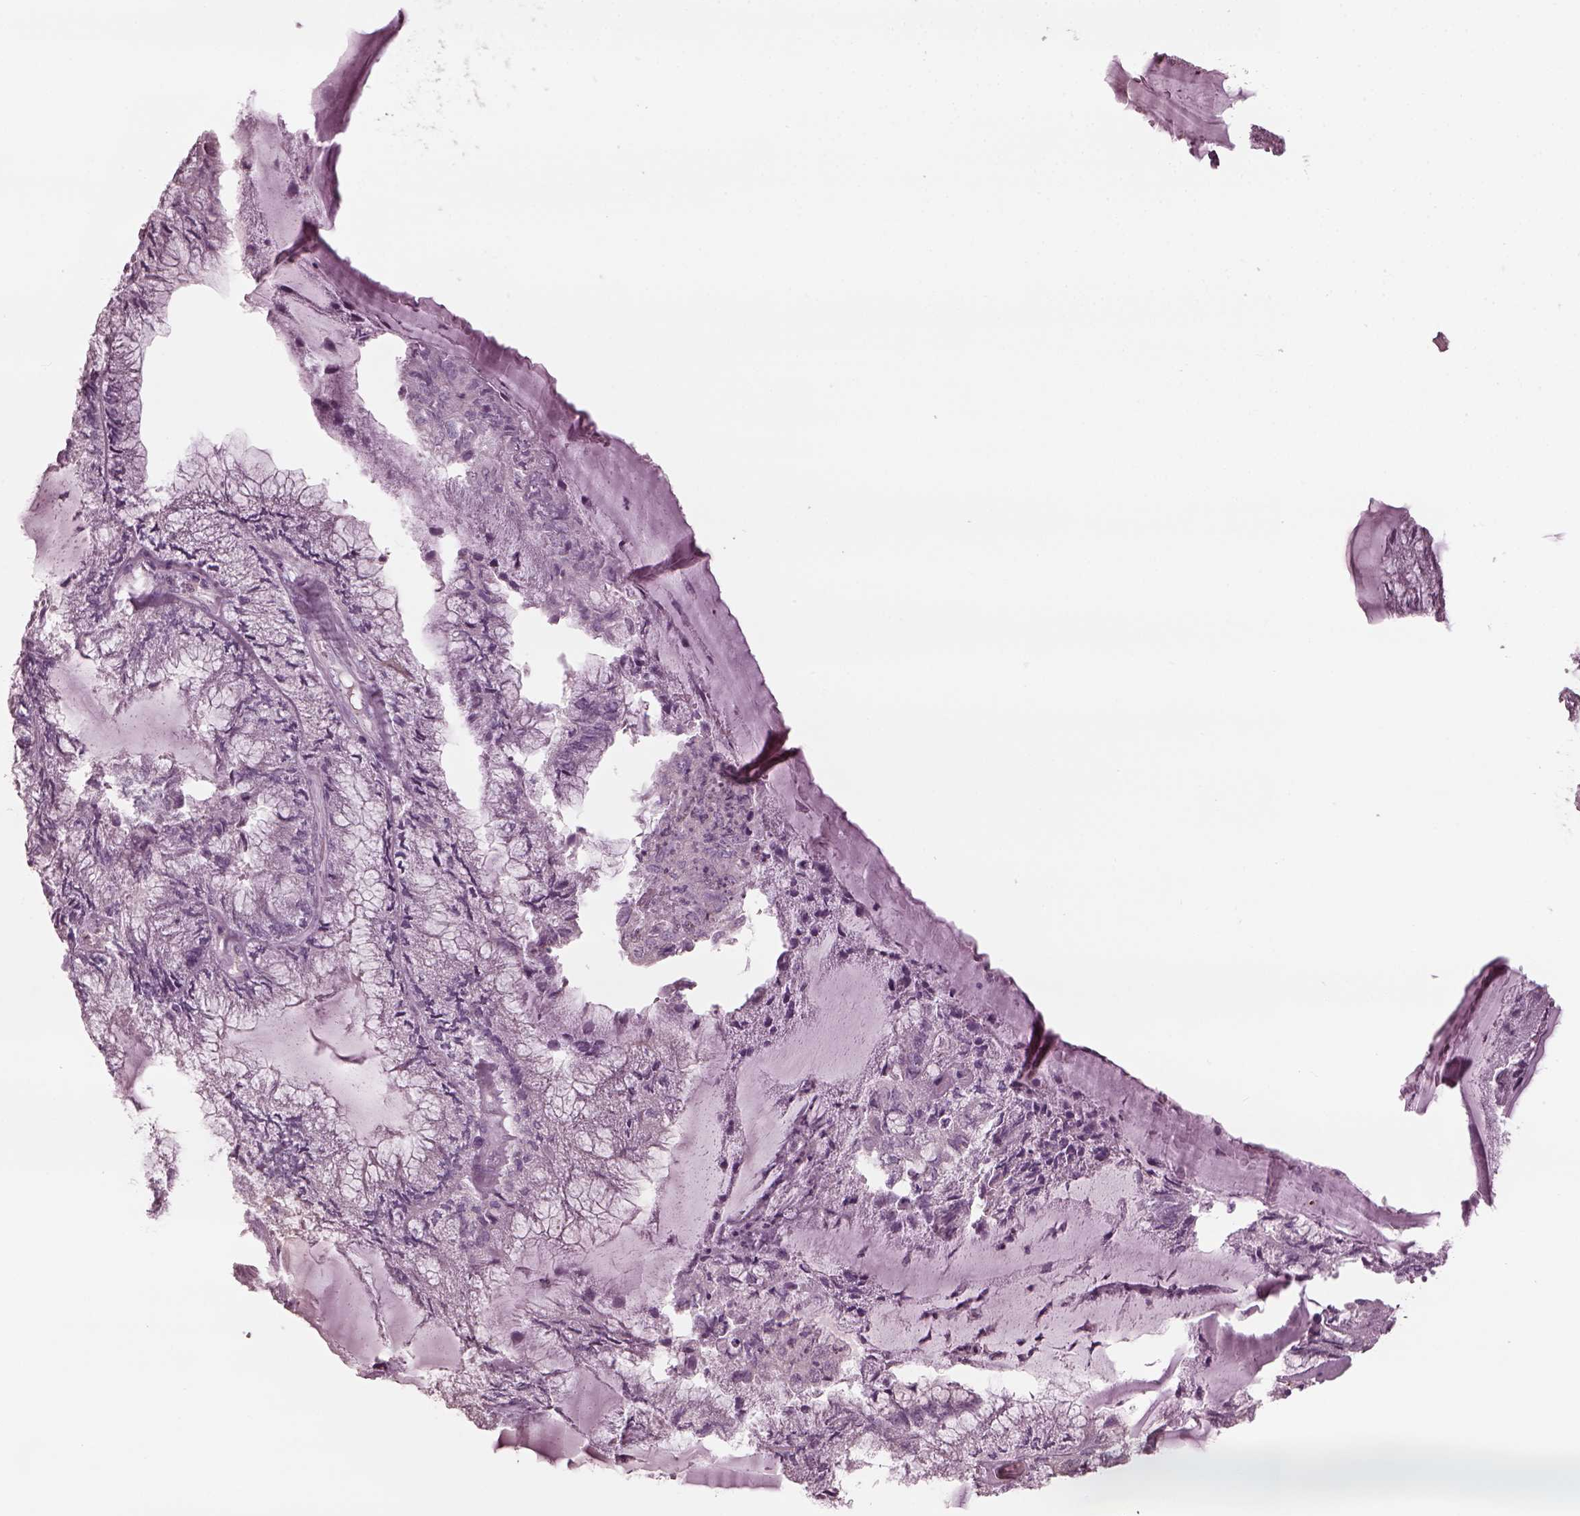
{"staining": {"intensity": "negative", "quantity": "none", "location": "none"}, "tissue": "endometrial cancer", "cell_type": "Tumor cells", "image_type": "cancer", "snomed": [{"axis": "morphology", "description": "Carcinoma, NOS"}, {"axis": "topography", "description": "Endometrium"}], "caption": "An image of endometrial cancer stained for a protein exhibits no brown staining in tumor cells.", "gene": "PSTPIP2", "patient": {"sex": "female", "age": 62}}